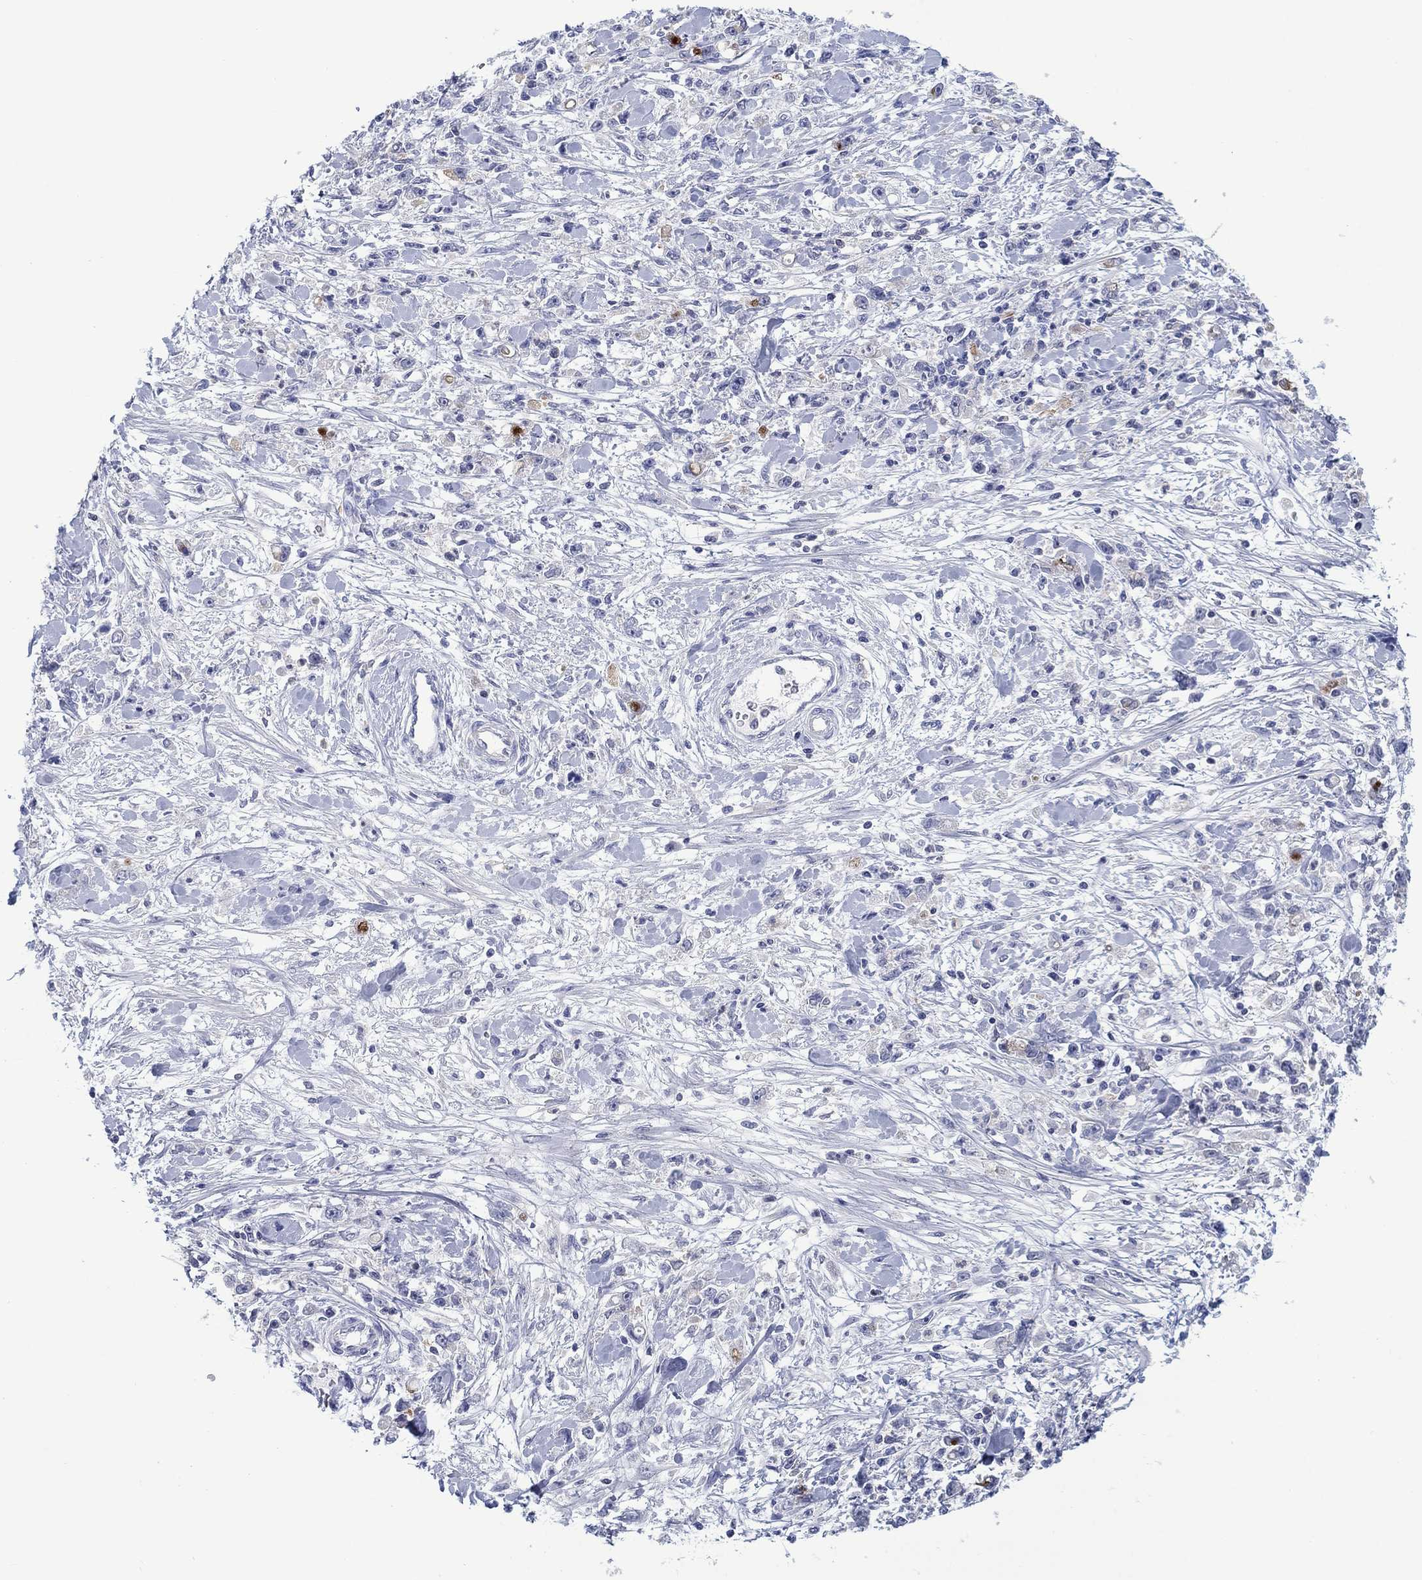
{"staining": {"intensity": "strong", "quantity": "<25%", "location": "cytoplasmic/membranous"}, "tissue": "stomach cancer", "cell_type": "Tumor cells", "image_type": "cancer", "snomed": [{"axis": "morphology", "description": "Adenocarcinoma, NOS"}, {"axis": "topography", "description": "Stomach"}], "caption": "Stomach adenocarcinoma stained with IHC shows strong cytoplasmic/membranous positivity in approximately <25% of tumor cells.", "gene": "FER1L6", "patient": {"sex": "female", "age": 59}}